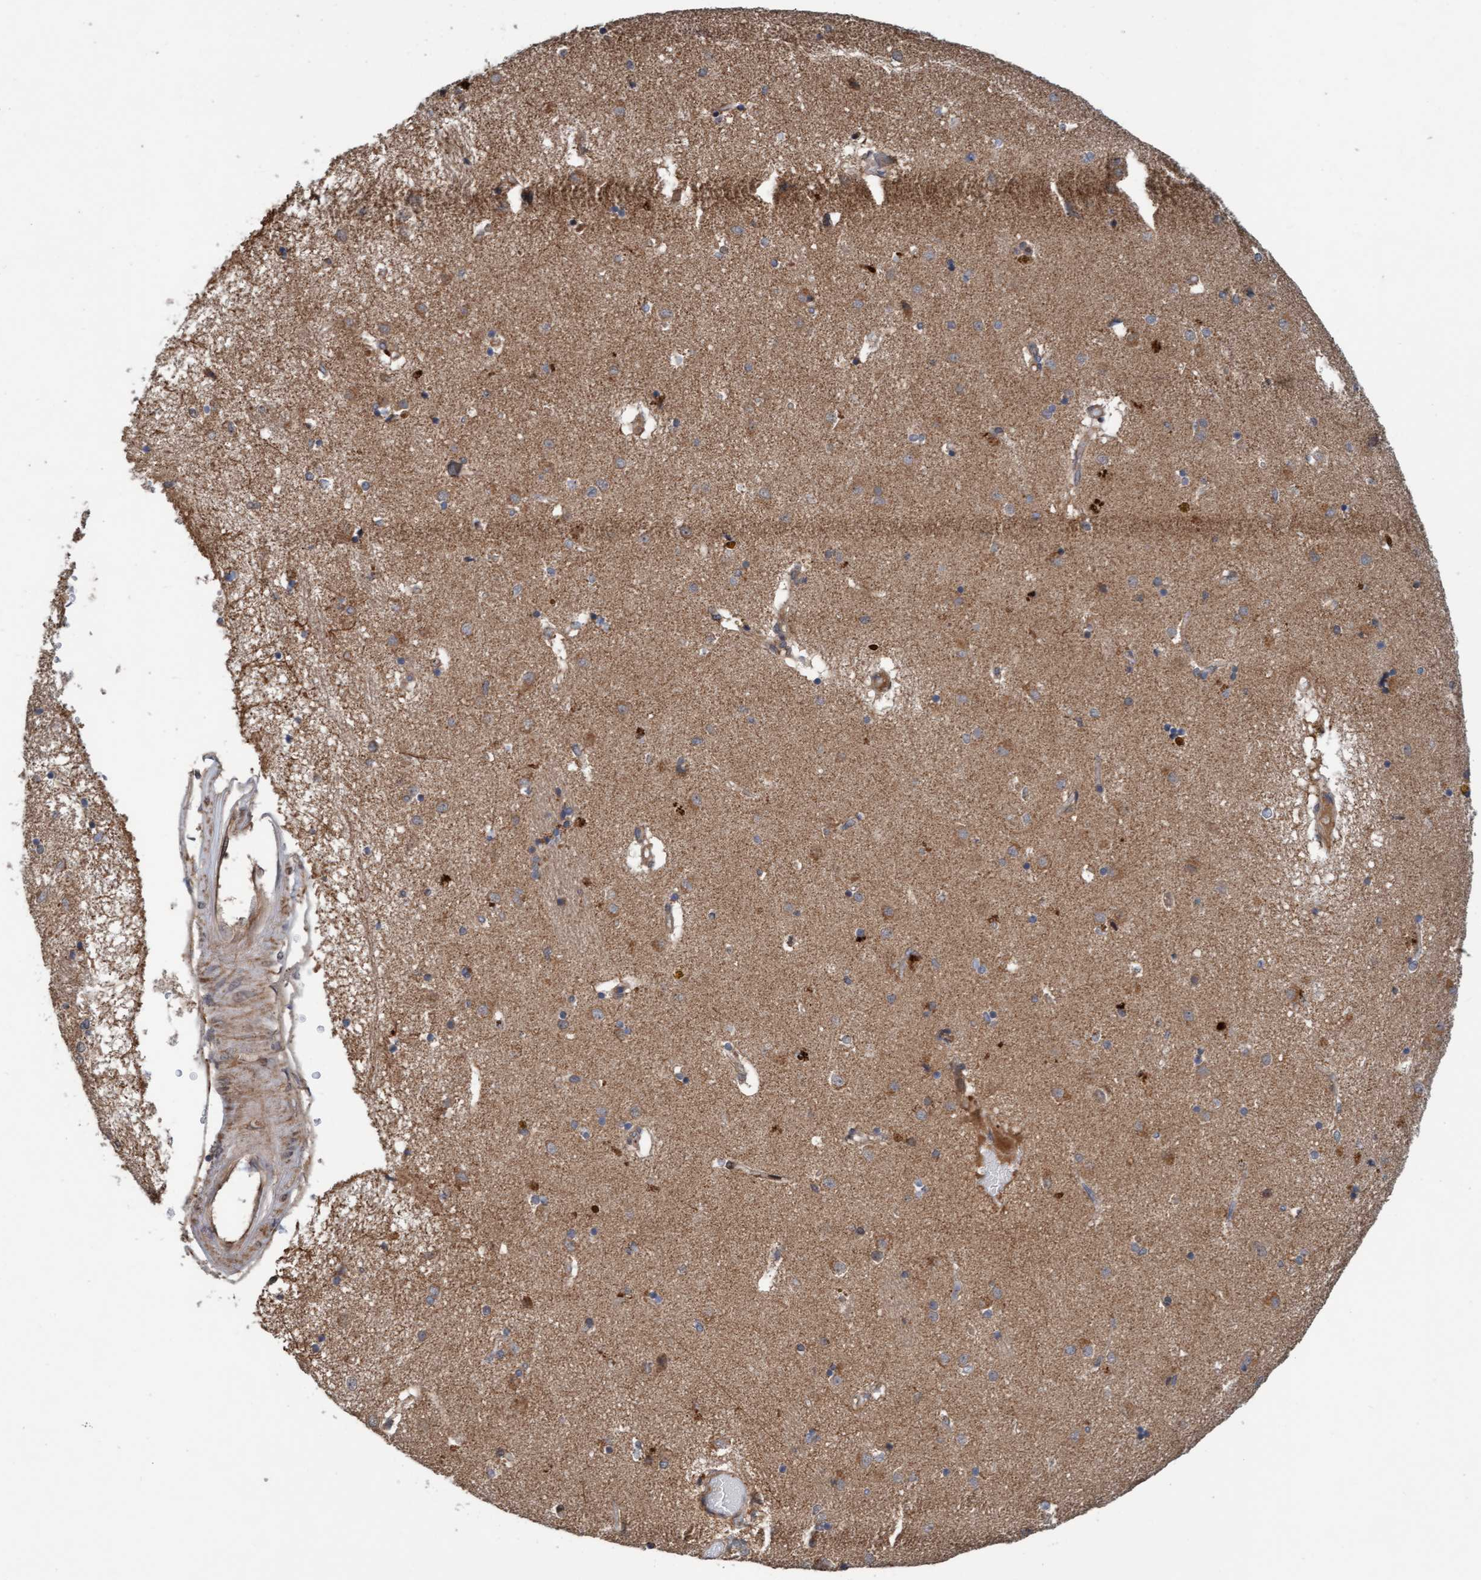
{"staining": {"intensity": "negative", "quantity": "none", "location": "none"}, "tissue": "caudate", "cell_type": "Glial cells", "image_type": "normal", "snomed": [{"axis": "morphology", "description": "Normal tissue, NOS"}, {"axis": "topography", "description": "Lateral ventricle wall"}], "caption": "An image of caudate stained for a protein demonstrates no brown staining in glial cells. Brightfield microscopy of immunohistochemistry stained with DAB (brown) and hematoxylin (blue), captured at high magnification.", "gene": "MLXIP", "patient": {"sex": "male", "age": 70}}